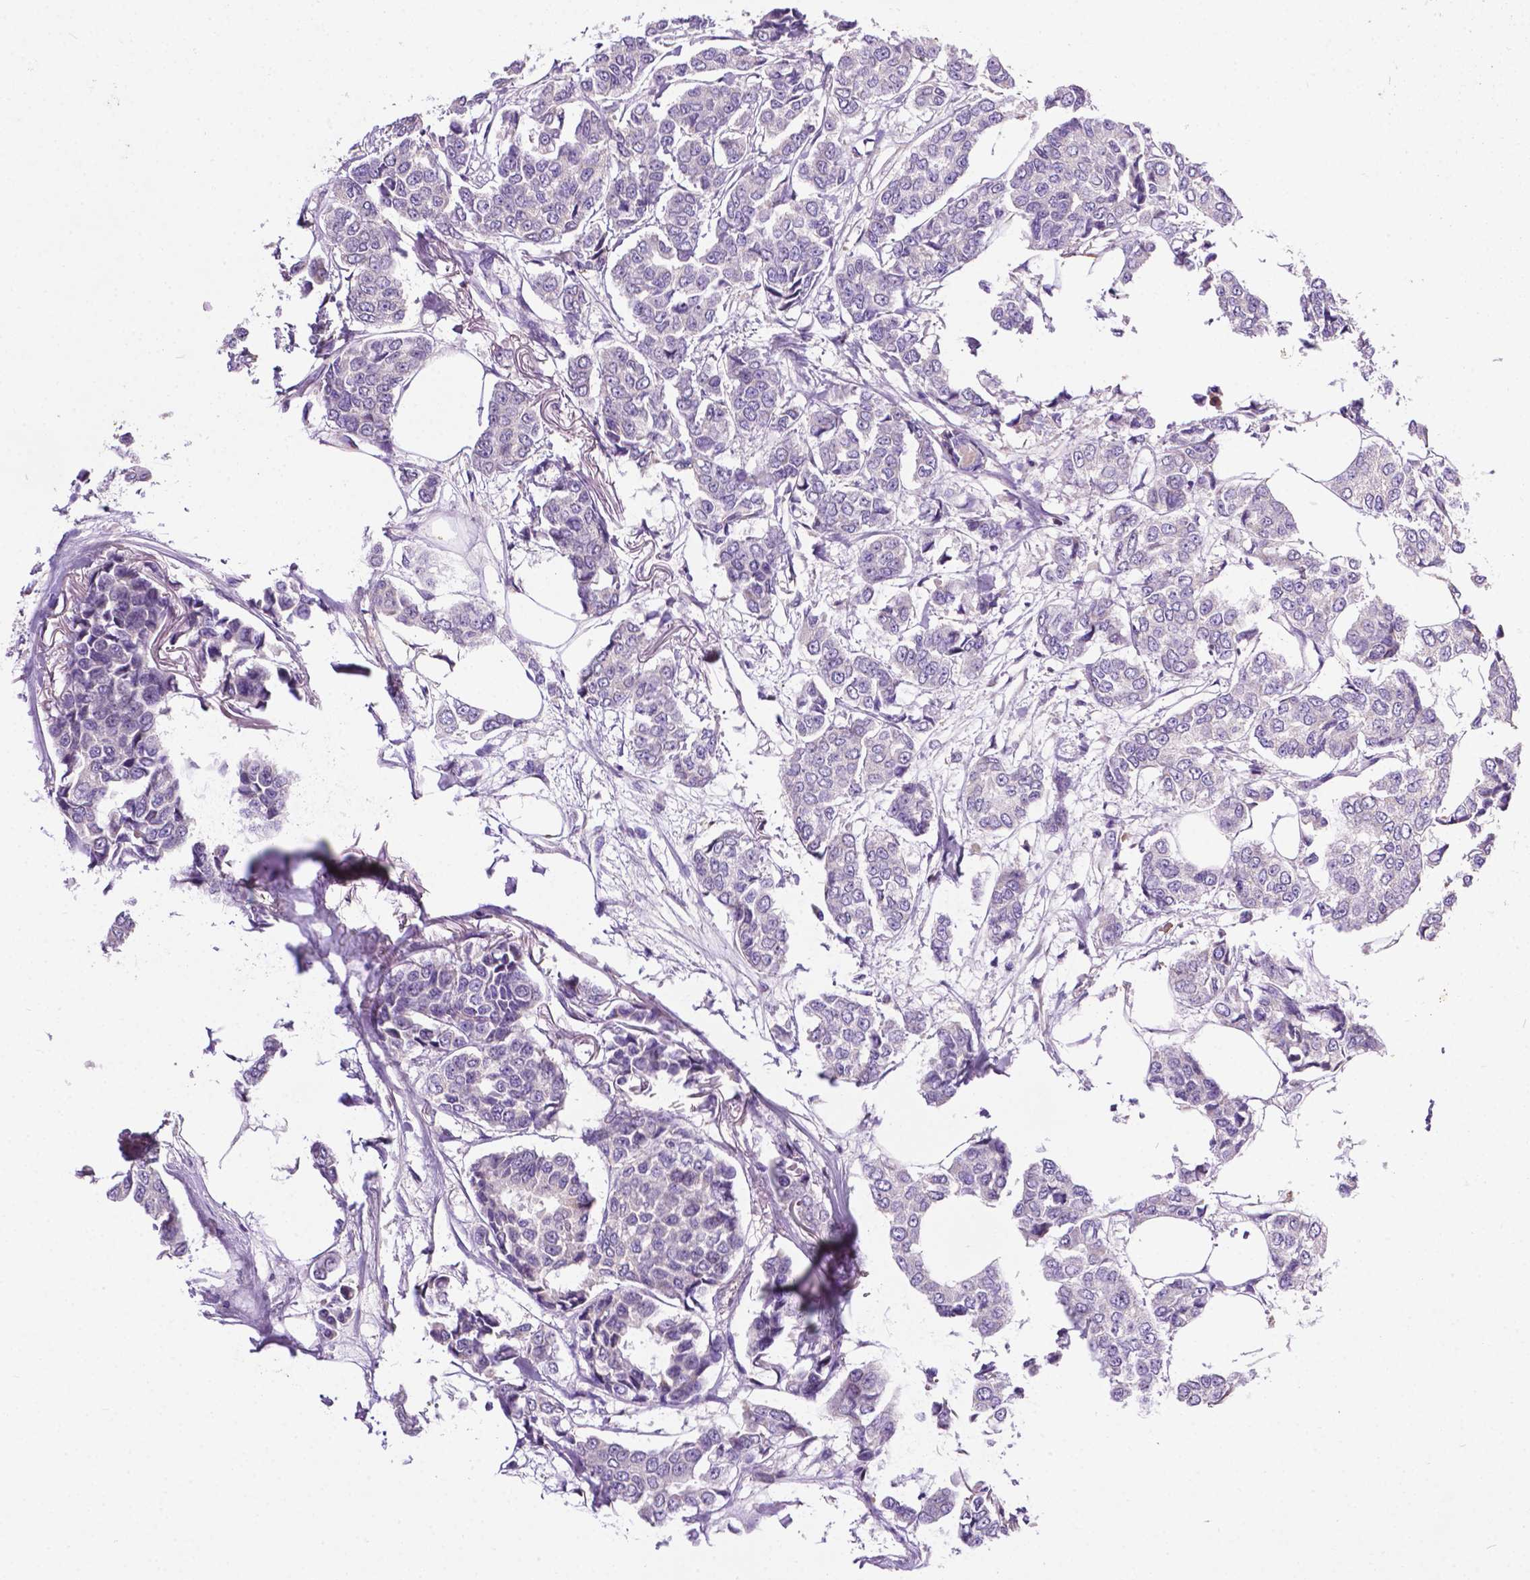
{"staining": {"intensity": "negative", "quantity": "none", "location": "none"}, "tissue": "breast cancer", "cell_type": "Tumor cells", "image_type": "cancer", "snomed": [{"axis": "morphology", "description": "Duct carcinoma"}, {"axis": "topography", "description": "Breast"}], "caption": "IHC histopathology image of neoplastic tissue: human breast cancer (infiltrating ductal carcinoma) stained with DAB displays no significant protein staining in tumor cells. The staining was performed using DAB to visualize the protein expression in brown, while the nuclei were stained in blue with hematoxylin (Magnification: 20x).", "gene": "SPNS2", "patient": {"sex": "female", "age": 94}}